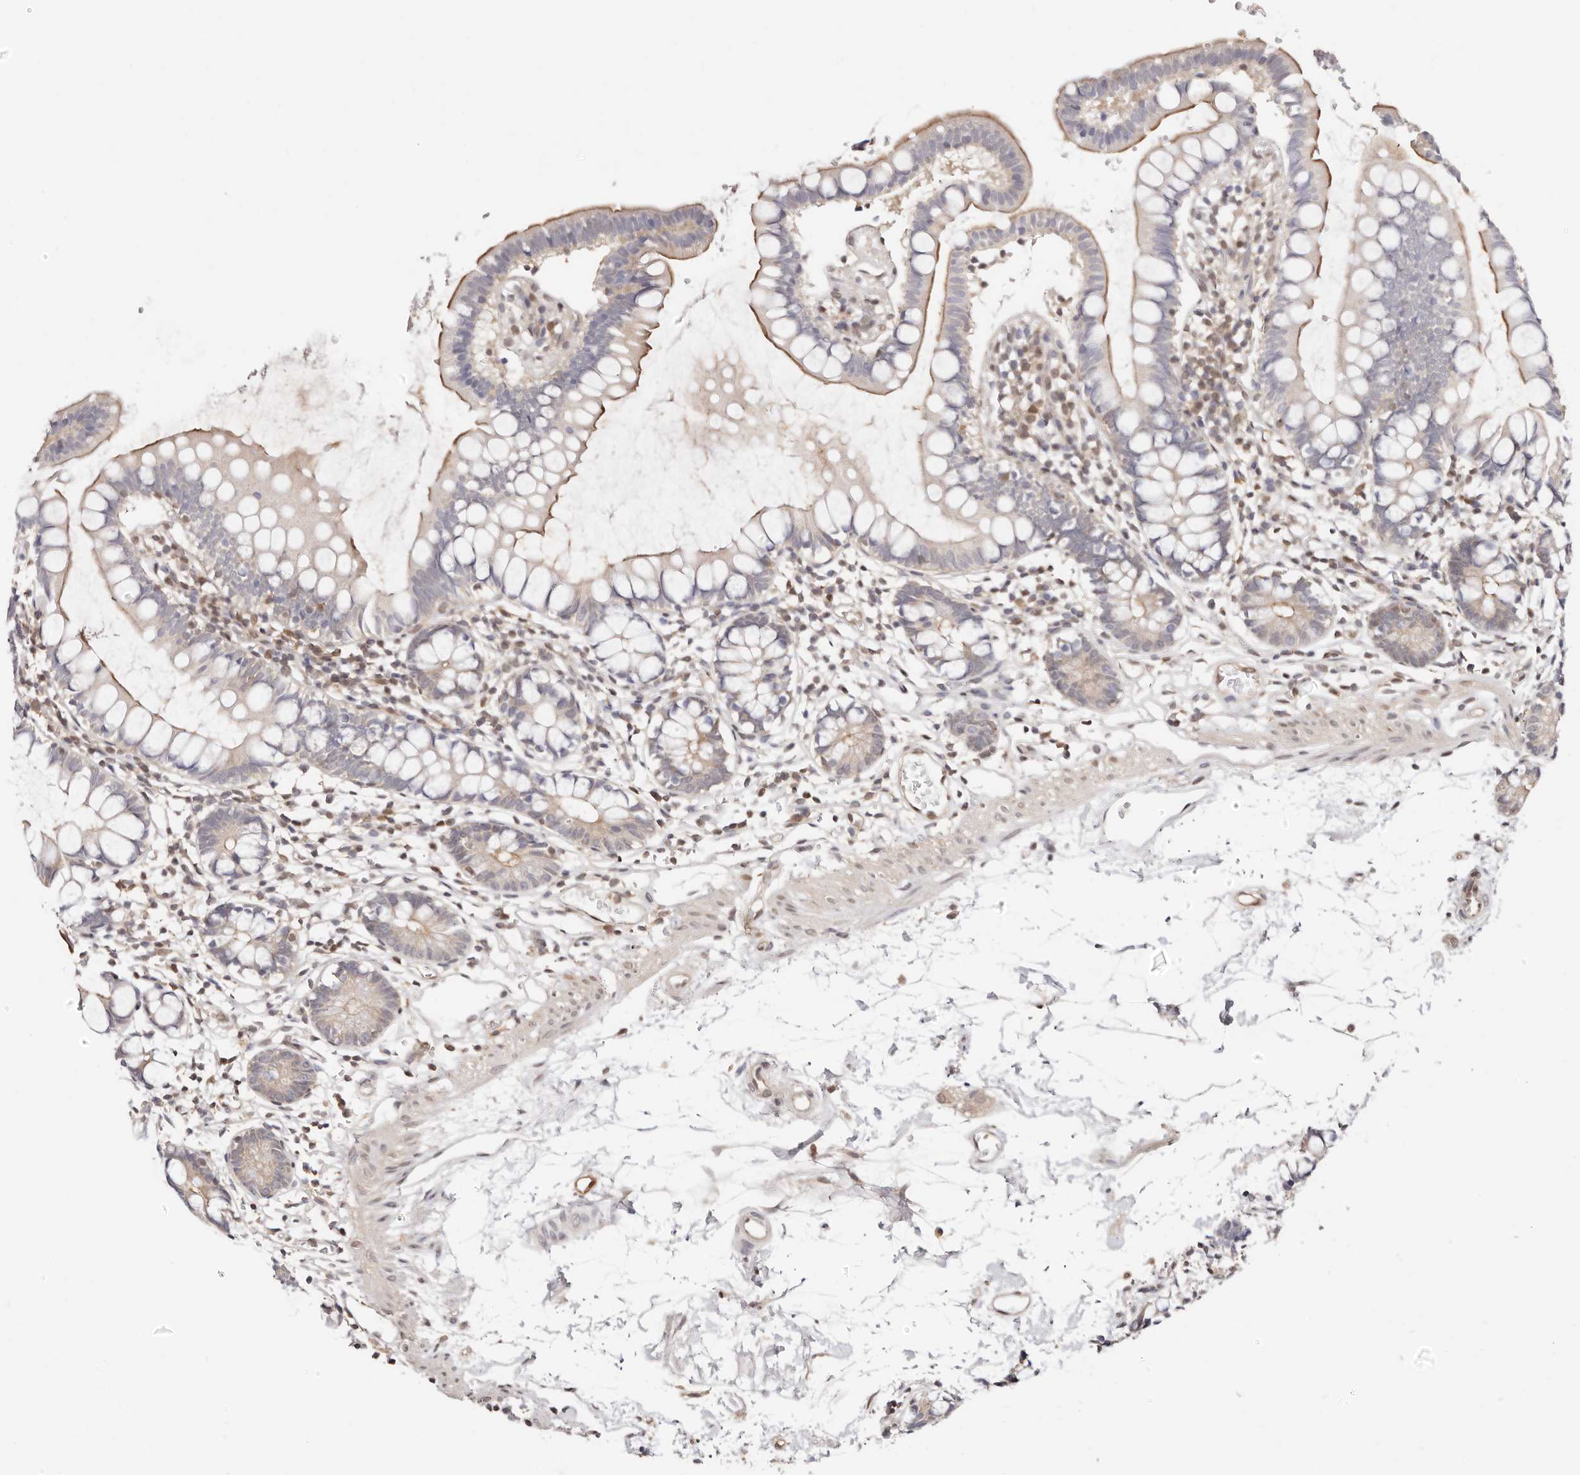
{"staining": {"intensity": "moderate", "quantity": "<25%", "location": "cytoplasmic/membranous"}, "tissue": "small intestine", "cell_type": "Glandular cells", "image_type": "normal", "snomed": [{"axis": "morphology", "description": "Normal tissue, NOS"}, {"axis": "topography", "description": "Small intestine"}], "caption": "This micrograph displays IHC staining of unremarkable human small intestine, with low moderate cytoplasmic/membranous expression in approximately <25% of glandular cells.", "gene": "STAT5A", "patient": {"sex": "female", "age": 84}}